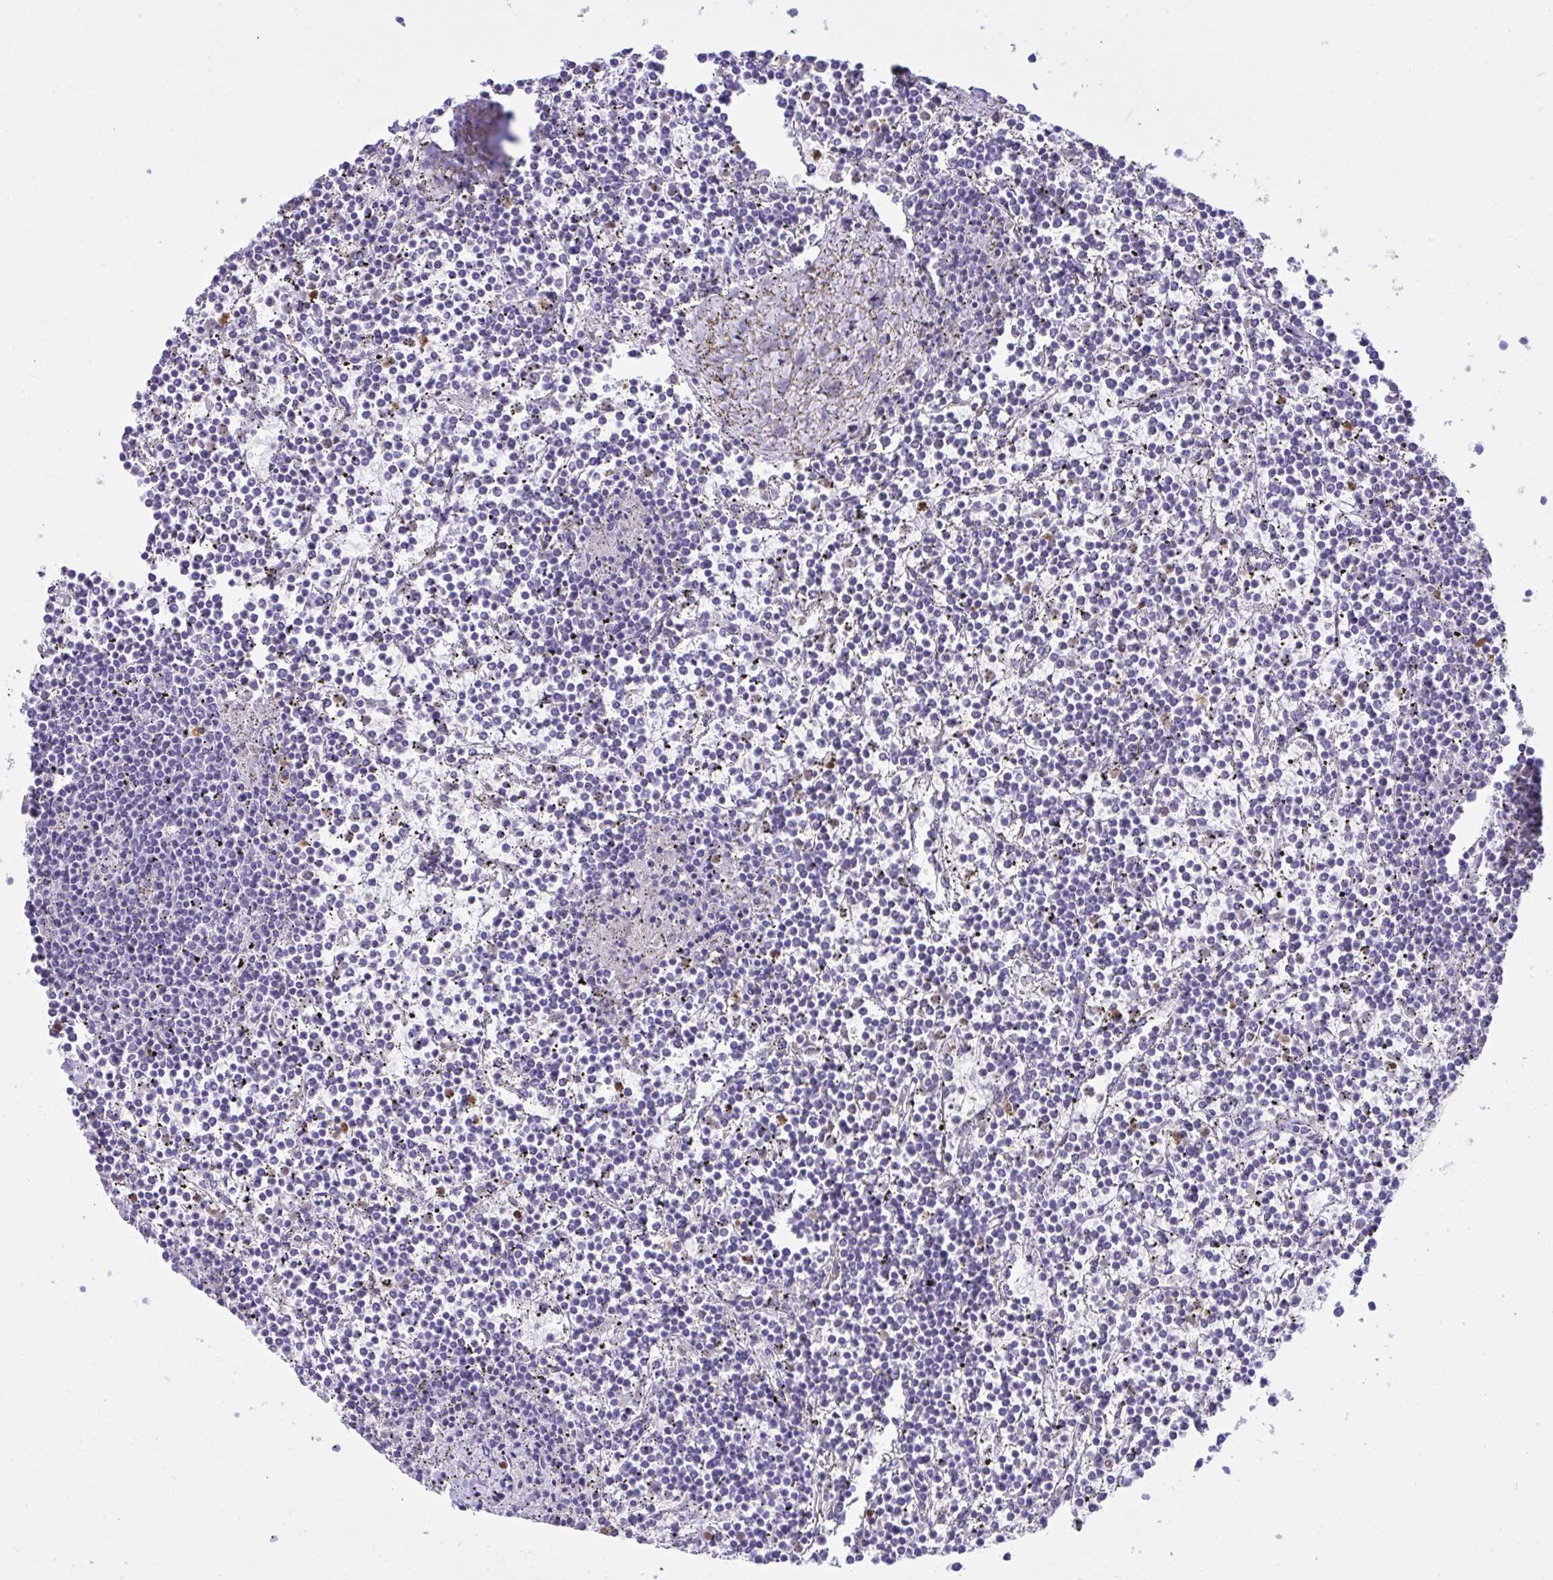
{"staining": {"intensity": "negative", "quantity": "none", "location": "none"}, "tissue": "lymphoma", "cell_type": "Tumor cells", "image_type": "cancer", "snomed": [{"axis": "morphology", "description": "Malignant lymphoma, non-Hodgkin's type, Low grade"}, {"axis": "topography", "description": "Spleen"}], "caption": "Immunohistochemical staining of lymphoma shows no significant expression in tumor cells.", "gene": "PLA2G12B", "patient": {"sex": "female", "age": 19}}